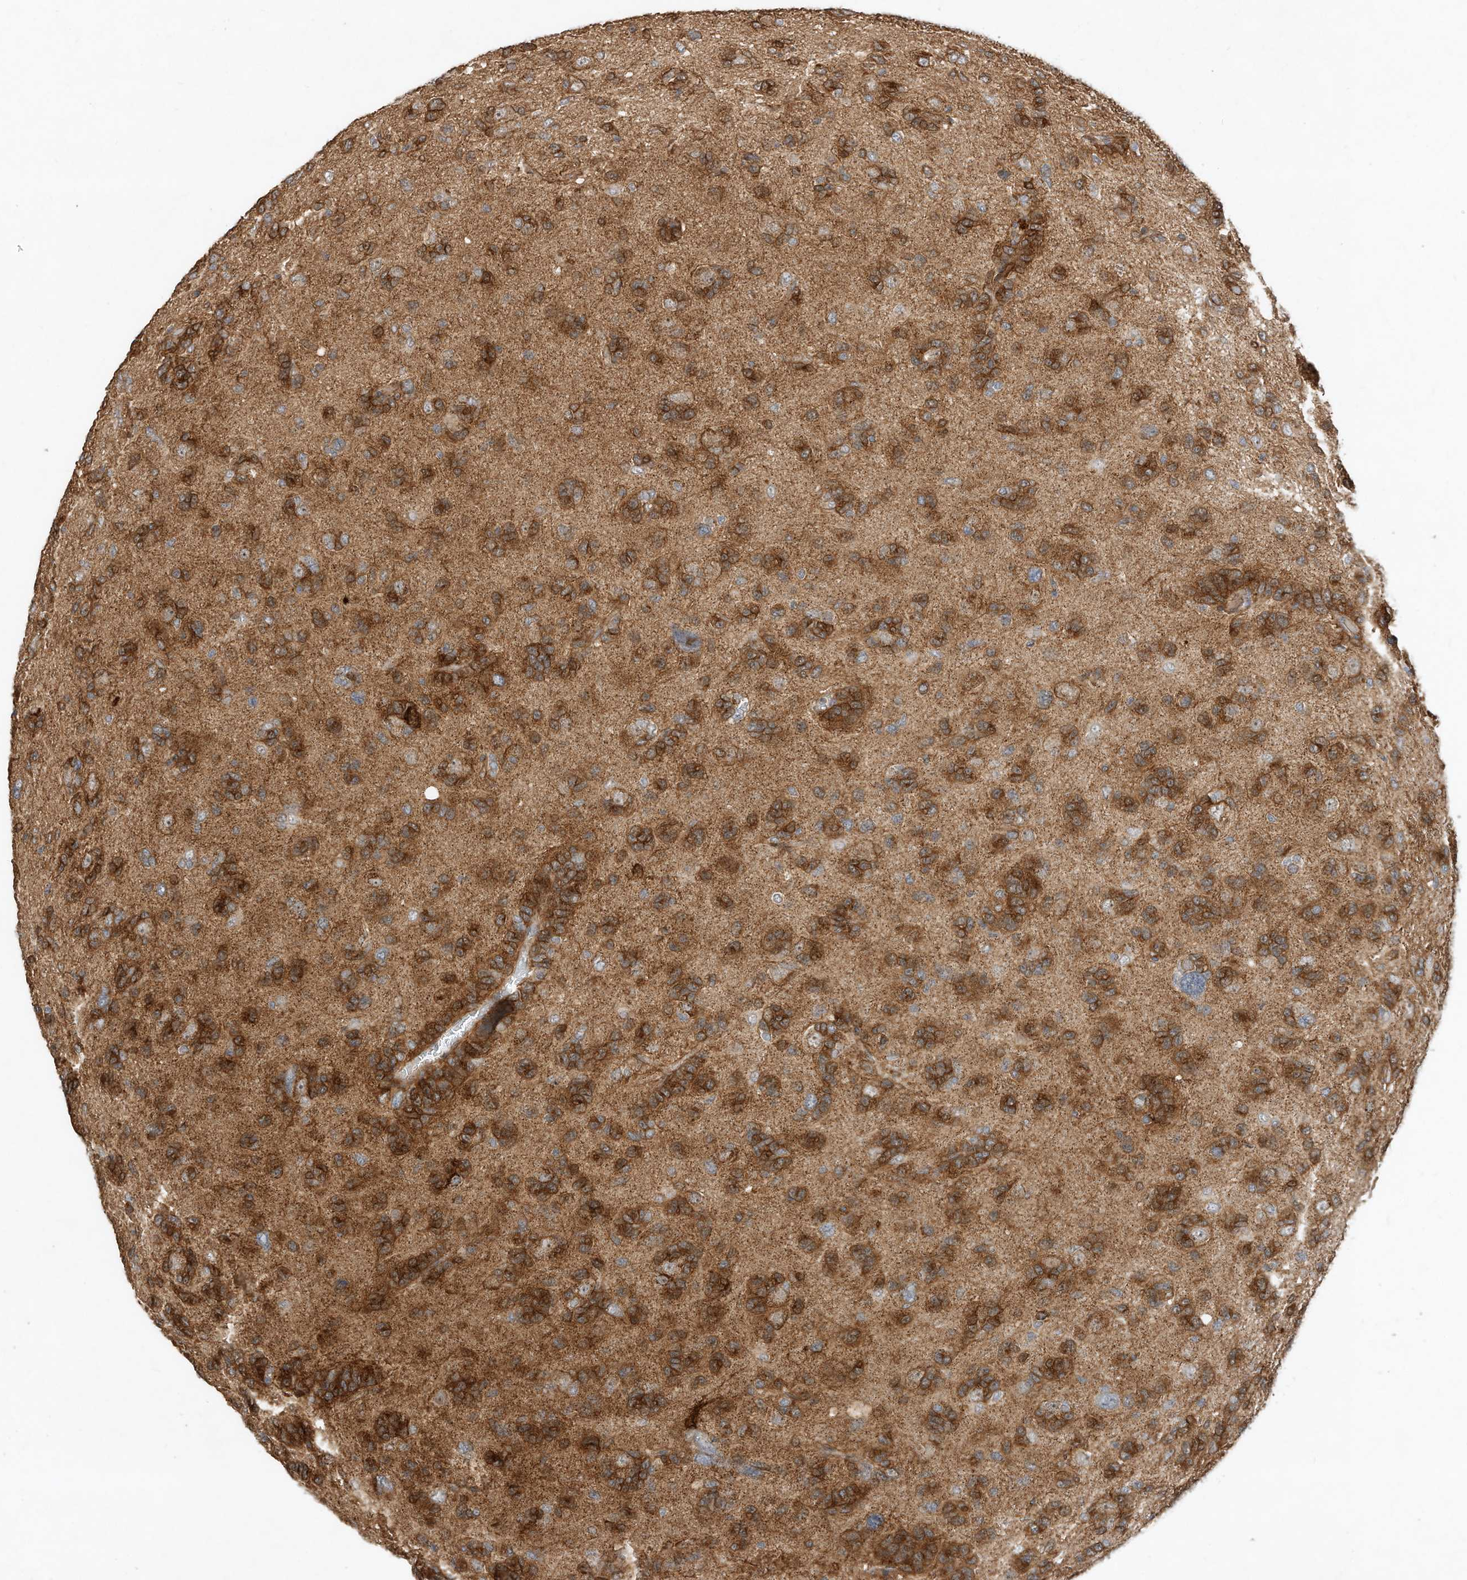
{"staining": {"intensity": "moderate", "quantity": ">75%", "location": "cytoplasmic/membranous"}, "tissue": "glioma", "cell_type": "Tumor cells", "image_type": "cancer", "snomed": [{"axis": "morphology", "description": "Glioma, malignant, High grade"}, {"axis": "topography", "description": "Brain"}], "caption": "Malignant glioma (high-grade) stained with DAB (3,3'-diaminobenzidine) immunohistochemistry (IHC) demonstrates medium levels of moderate cytoplasmic/membranous expression in about >75% of tumor cells. Using DAB (3,3'-diaminobenzidine) (brown) and hematoxylin (blue) stains, captured at high magnification using brightfield microscopy.", "gene": "CPAMD8", "patient": {"sex": "female", "age": 59}}